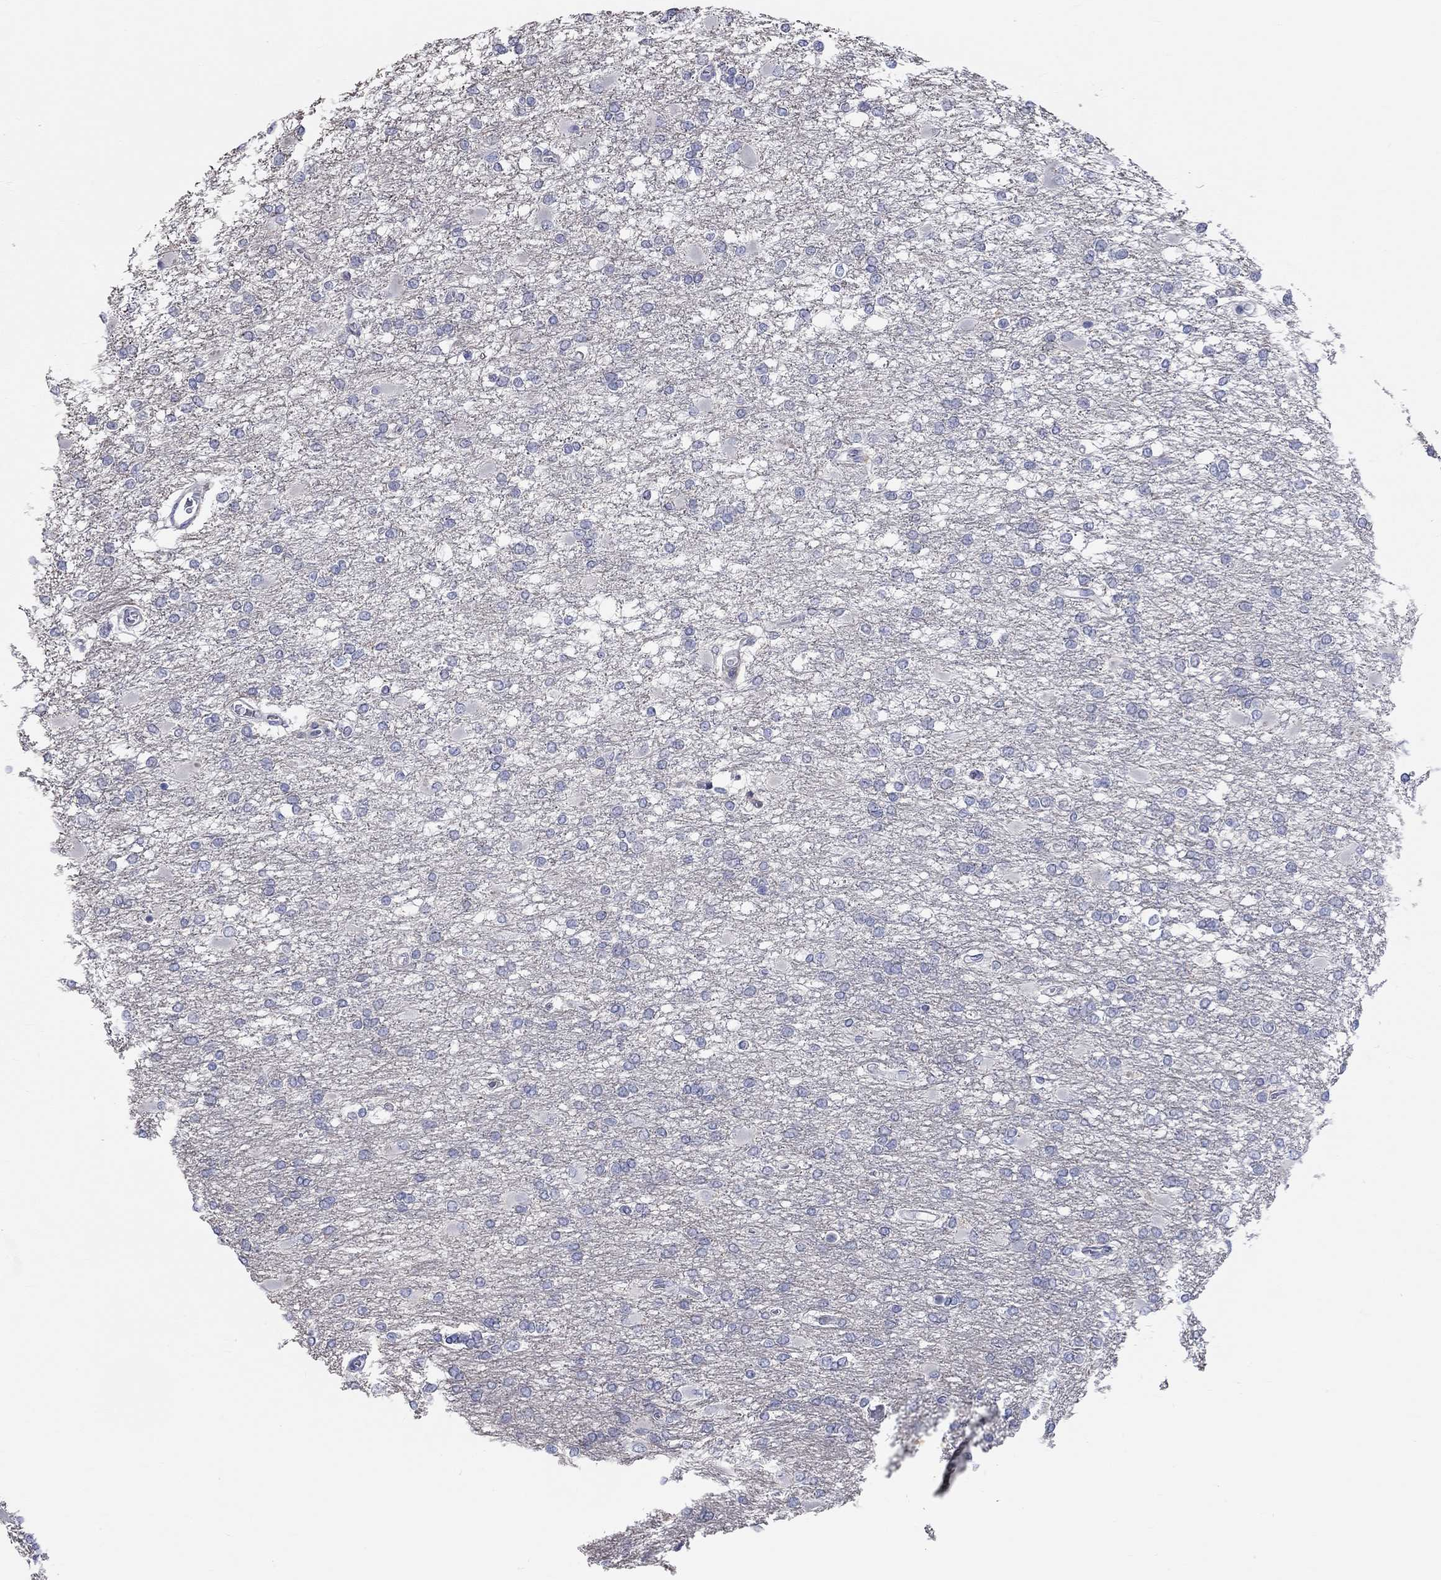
{"staining": {"intensity": "negative", "quantity": "none", "location": "none"}, "tissue": "glioma", "cell_type": "Tumor cells", "image_type": "cancer", "snomed": [{"axis": "morphology", "description": "Glioma, malignant, High grade"}, {"axis": "topography", "description": "Cerebral cortex"}], "caption": "Tumor cells are negative for brown protein staining in malignant glioma (high-grade).", "gene": "PCDHGA10", "patient": {"sex": "male", "age": 79}}